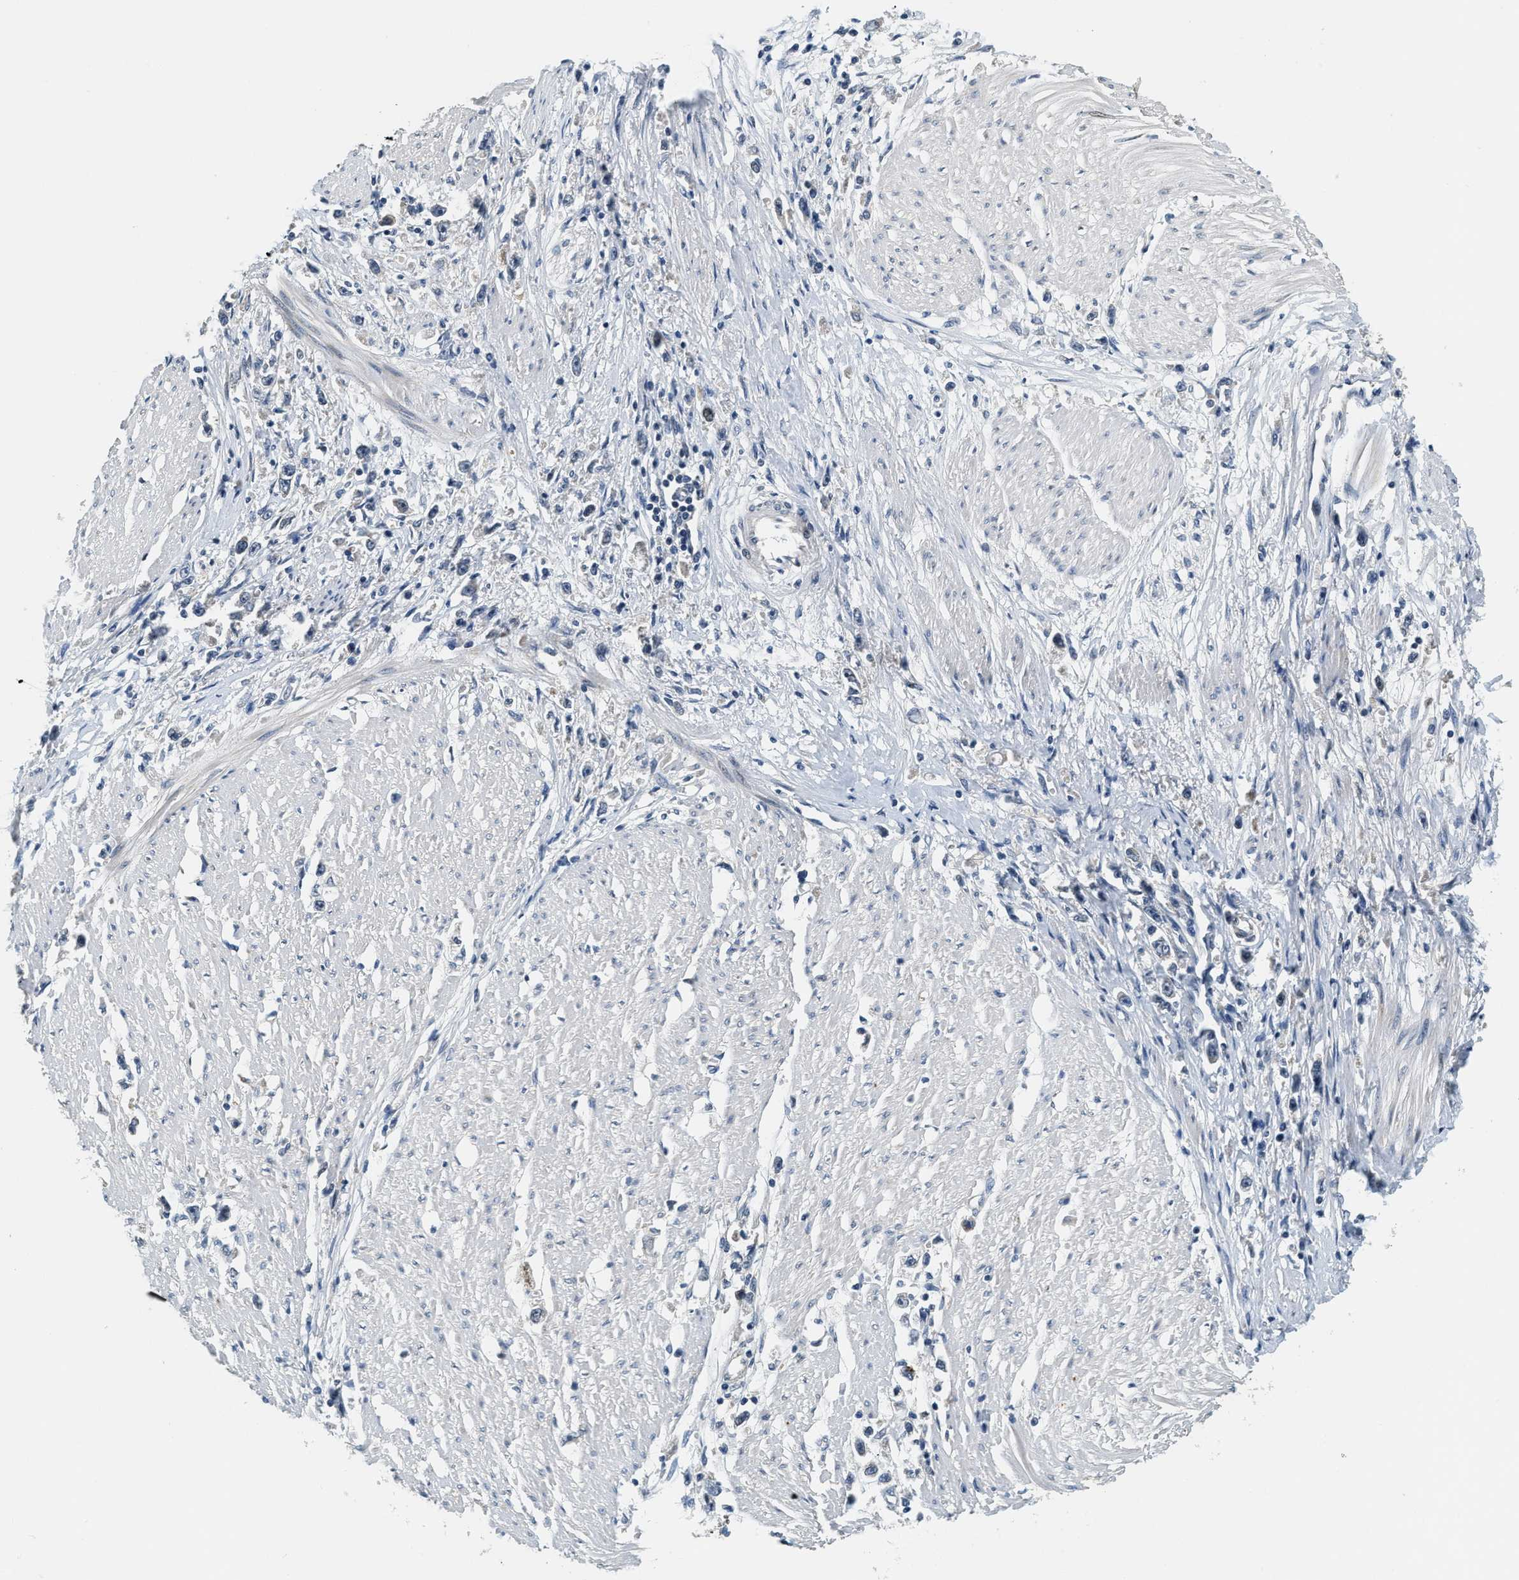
{"staining": {"intensity": "negative", "quantity": "none", "location": "none"}, "tissue": "stomach cancer", "cell_type": "Tumor cells", "image_type": "cancer", "snomed": [{"axis": "morphology", "description": "Adenocarcinoma, NOS"}, {"axis": "topography", "description": "Stomach"}], "caption": "This photomicrograph is of stomach cancer (adenocarcinoma) stained with immunohistochemistry (IHC) to label a protein in brown with the nuclei are counter-stained blue. There is no positivity in tumor cells. The staining is performed using DAB (3,3'-diaminobenzidine) brown chromogen with nuclei counter-stained in using hematoxylin.", "gene": "YAE1", "patient": {"sex": "female", "age": 59}}